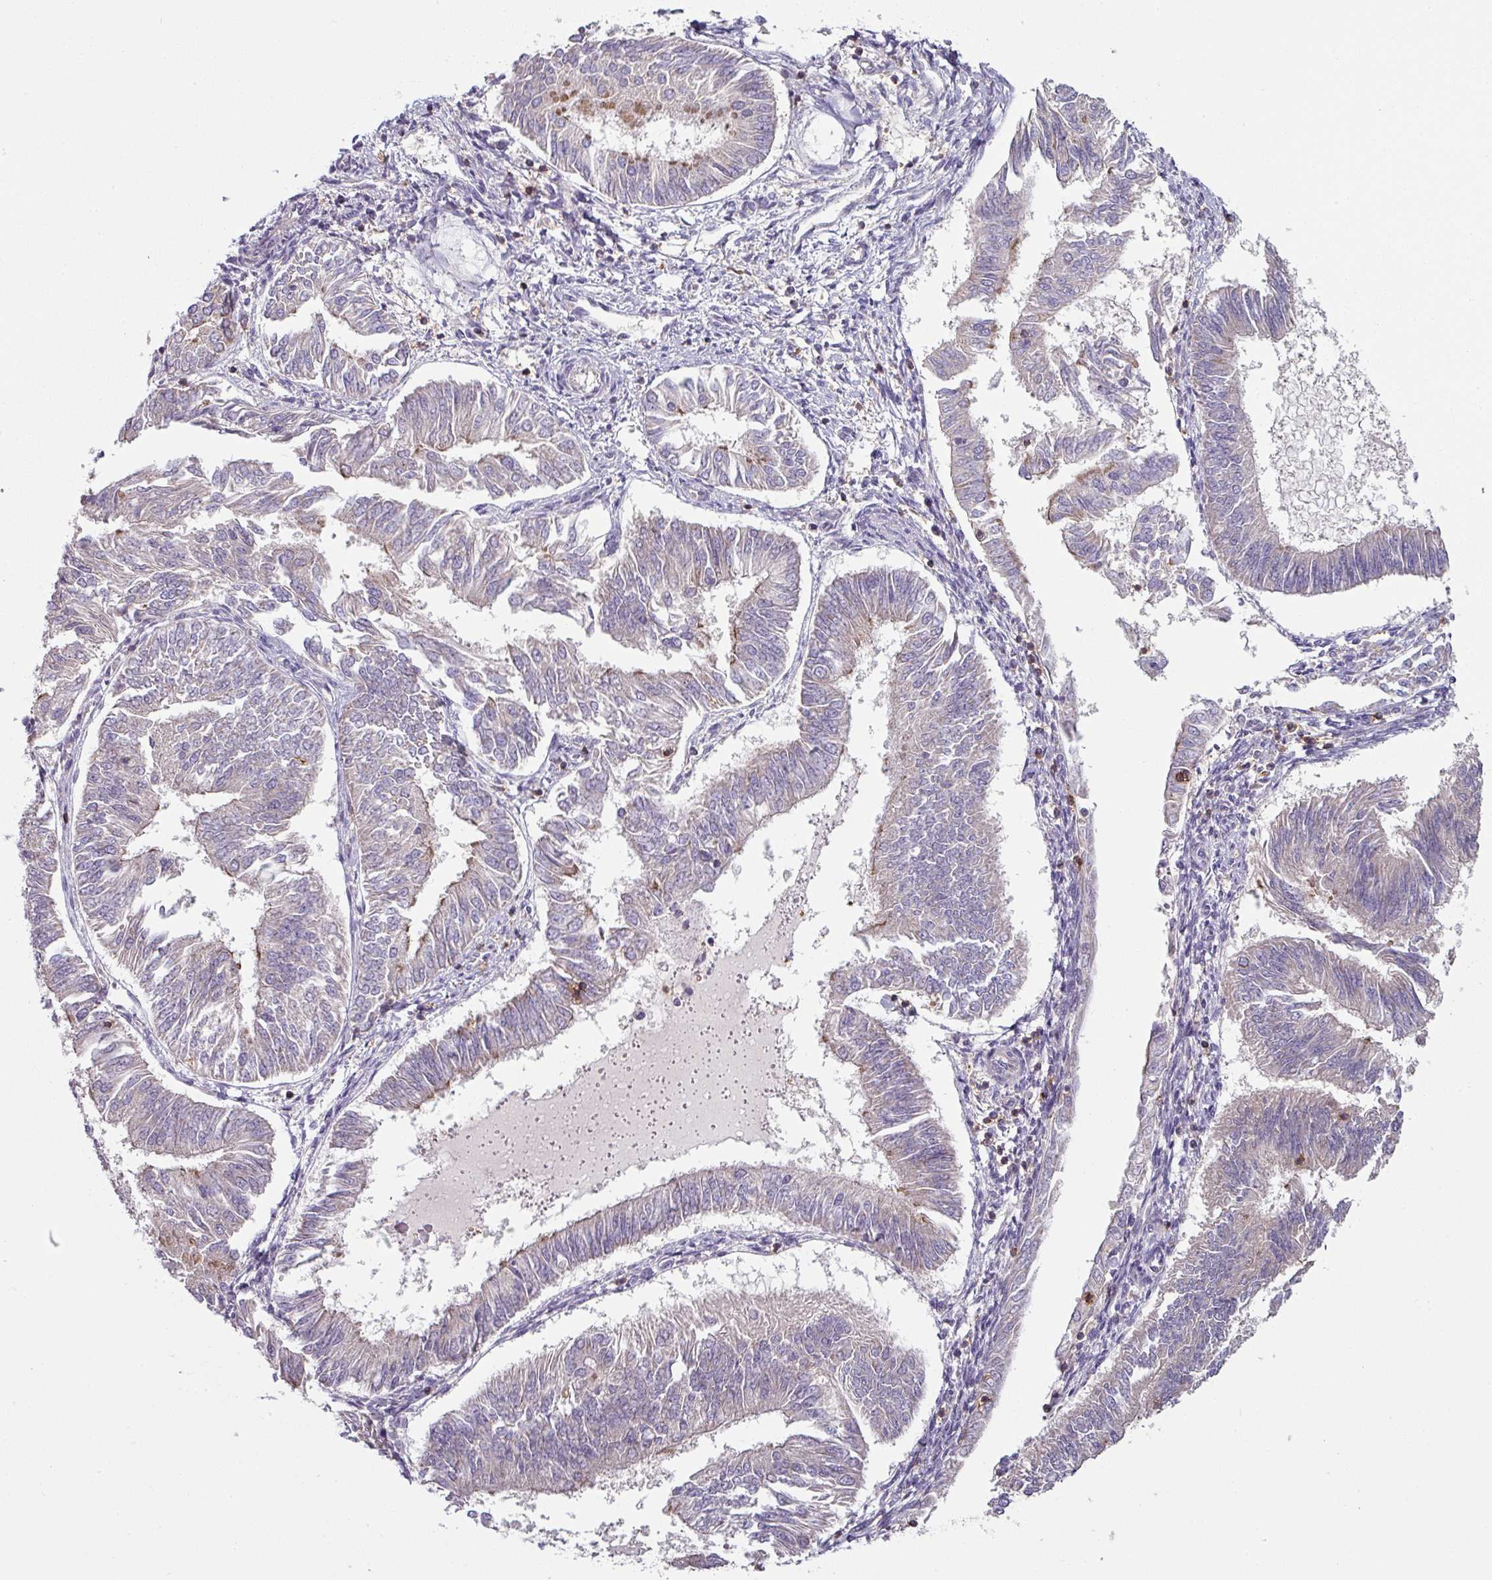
{"staining": {"intensity": "negative", "quantity": "none", "location": "none"}, "tissue": "endometrial cancer", "cell_type": "Tumor cells", "image_type": "cancer", "snomed": [{"axis": "morphology", "description": "Adenocarcinoma, NOS"}, {"axis": "topography", "description": "Endometrium"}], "caption": "A high-resolution photomicrograph shows IHC staining of endometrial adenocarcinoma, which displays no significant expression in tumor cells.", "gene": "CD3G", "patient": {"sex": "female", "age": 58}}